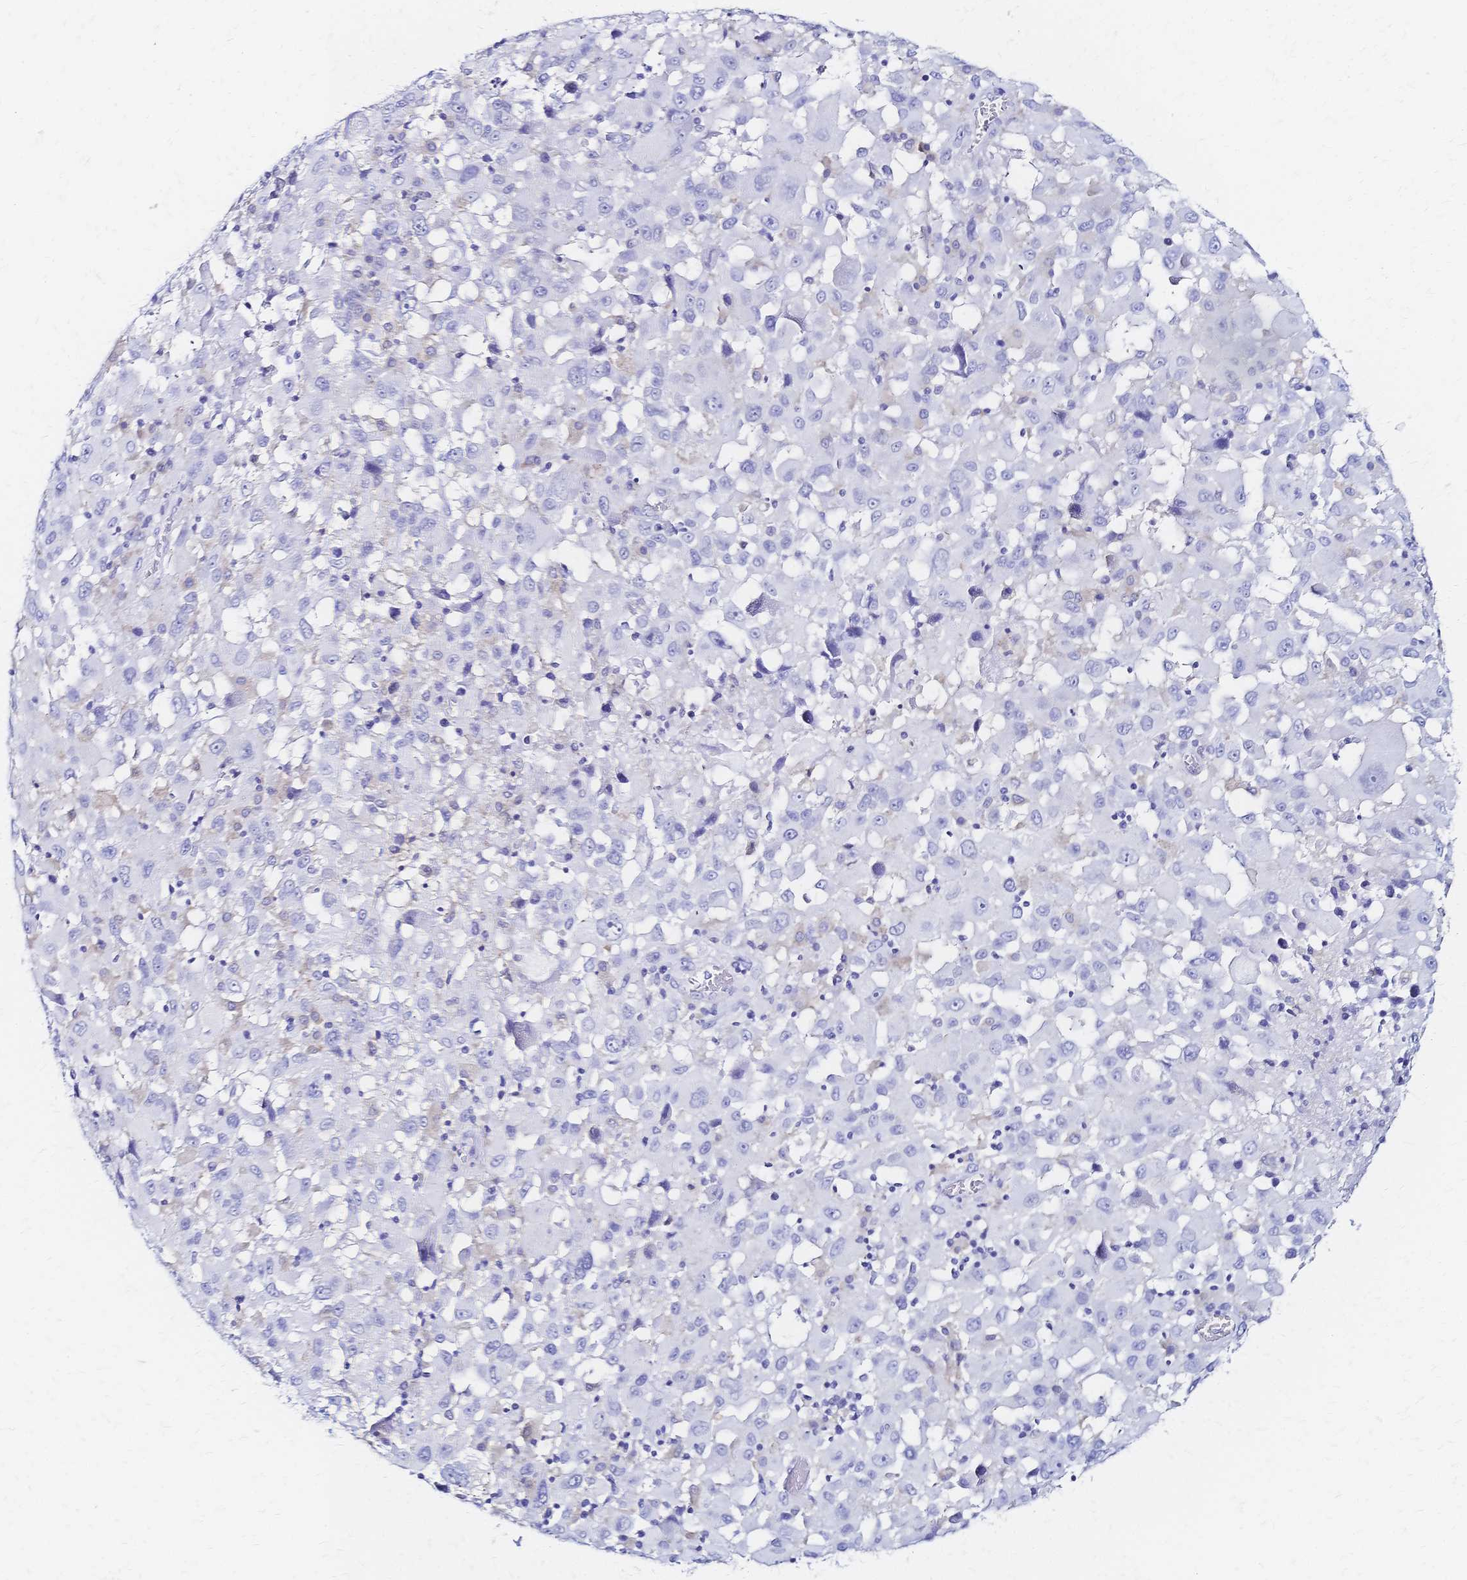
{"staining": {"intensity": "negative", "quantity": "none", "location": "none"}, "tissue": "melanoma", "cell_type": "Tumor cells", "image_type": "cancer", "snomed": [{"axis": "morphology", "description": "Malignant melanoma, Metastatic site"}, {"axis": "topography", "description": "Soft tissue"}], "caption": "Immunohistochemistry of malignant melanoma (metastatic site) displays no positivity in tumor cells. The staining is performed using DAB brown chromogen with nuclei counter-stained in using hematoxylin.", "gene": "SLC5A1", "patient": {"sex": "male", "age": 50}}